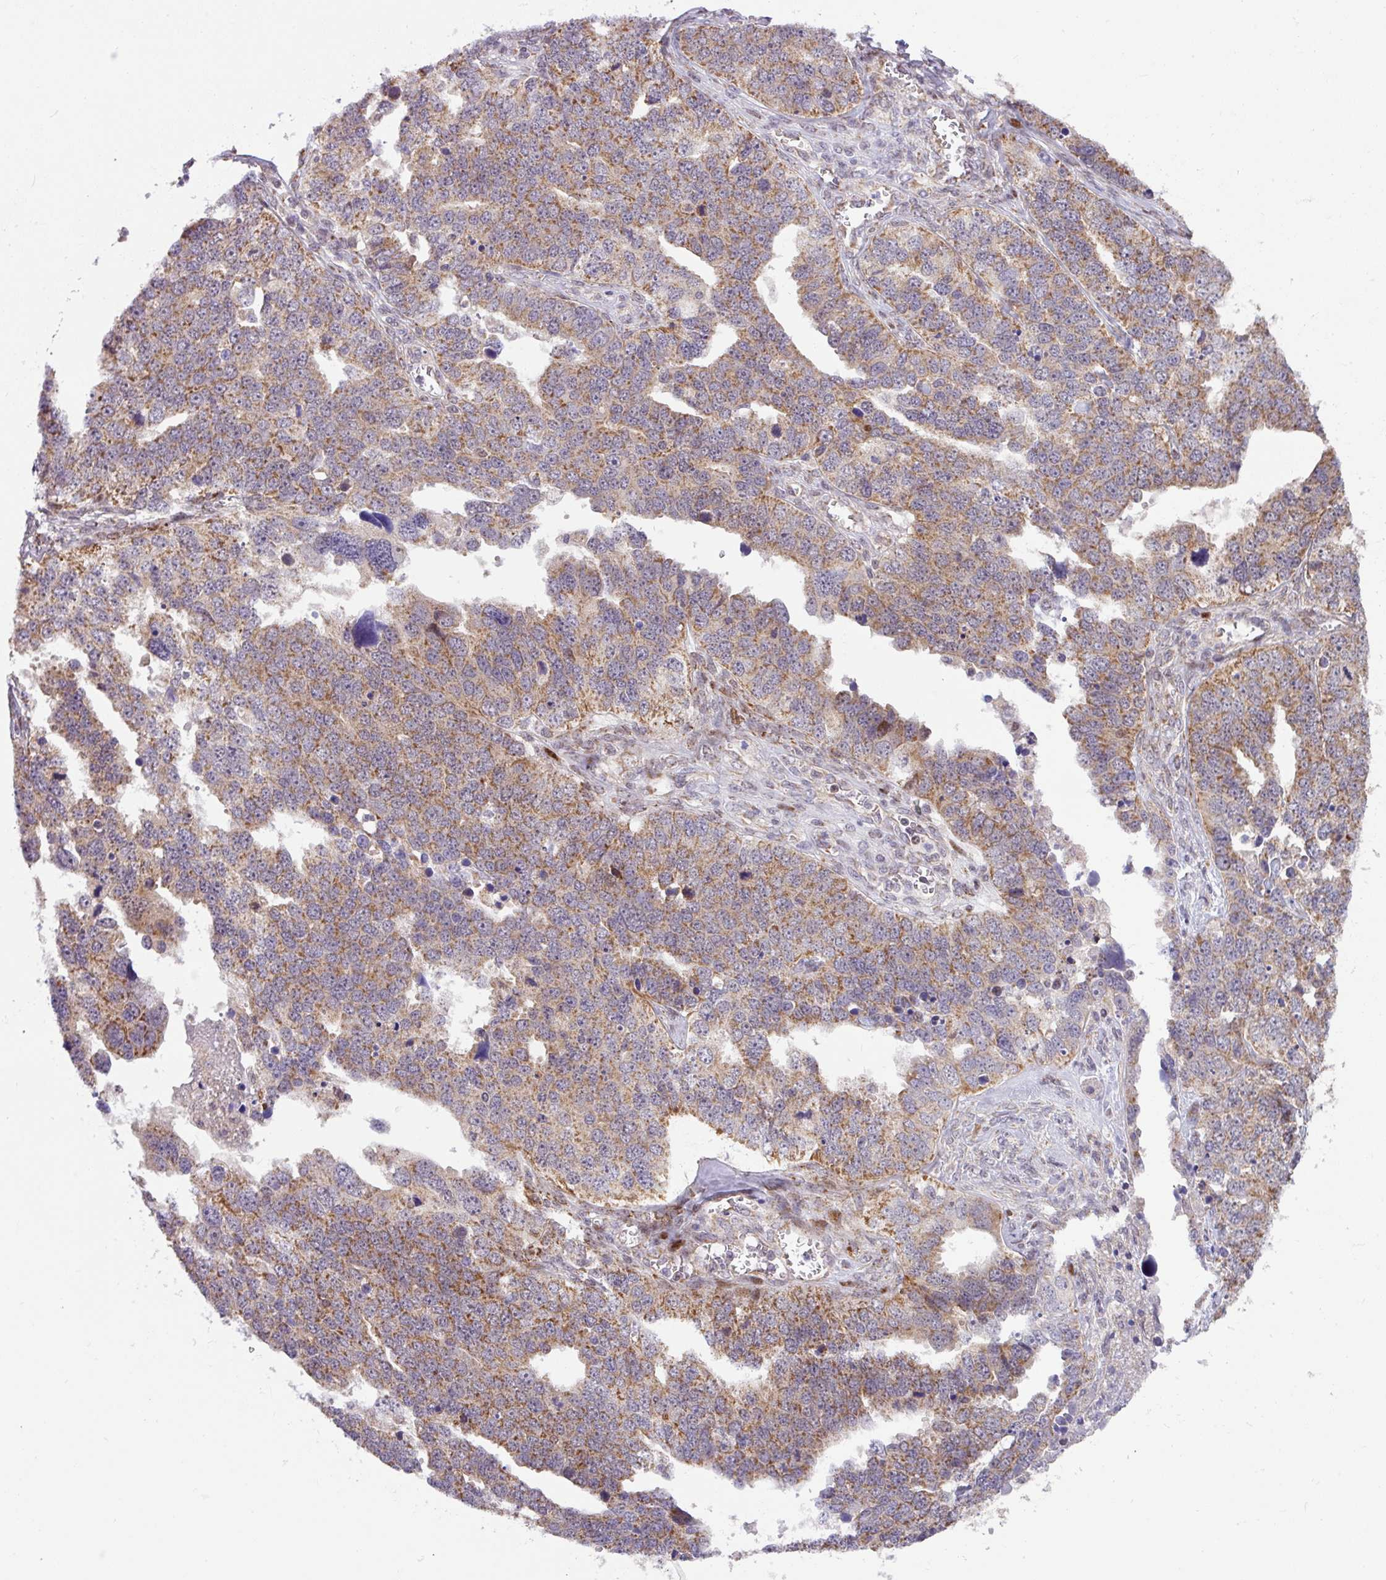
{"staining": {"intensity": "moderate", "quantity": ">75%", "location": "cytoplasmic/membranous"}, "tissue": "ovarian cancer", "cell_type": "Tumor cells", "image_type": "cancer", "snomed": [{"axis": "morphology", "description": "Cystadenocarcinoma, serous, NOS"}, {"axis": "topography", "description": "Ovary"}], "caption": "Ovarian cancer stained with a protein marker shows moderate staining in tumor cells.", "gene": "SARS2", "patient": {"sex": "female", "age": 76}}